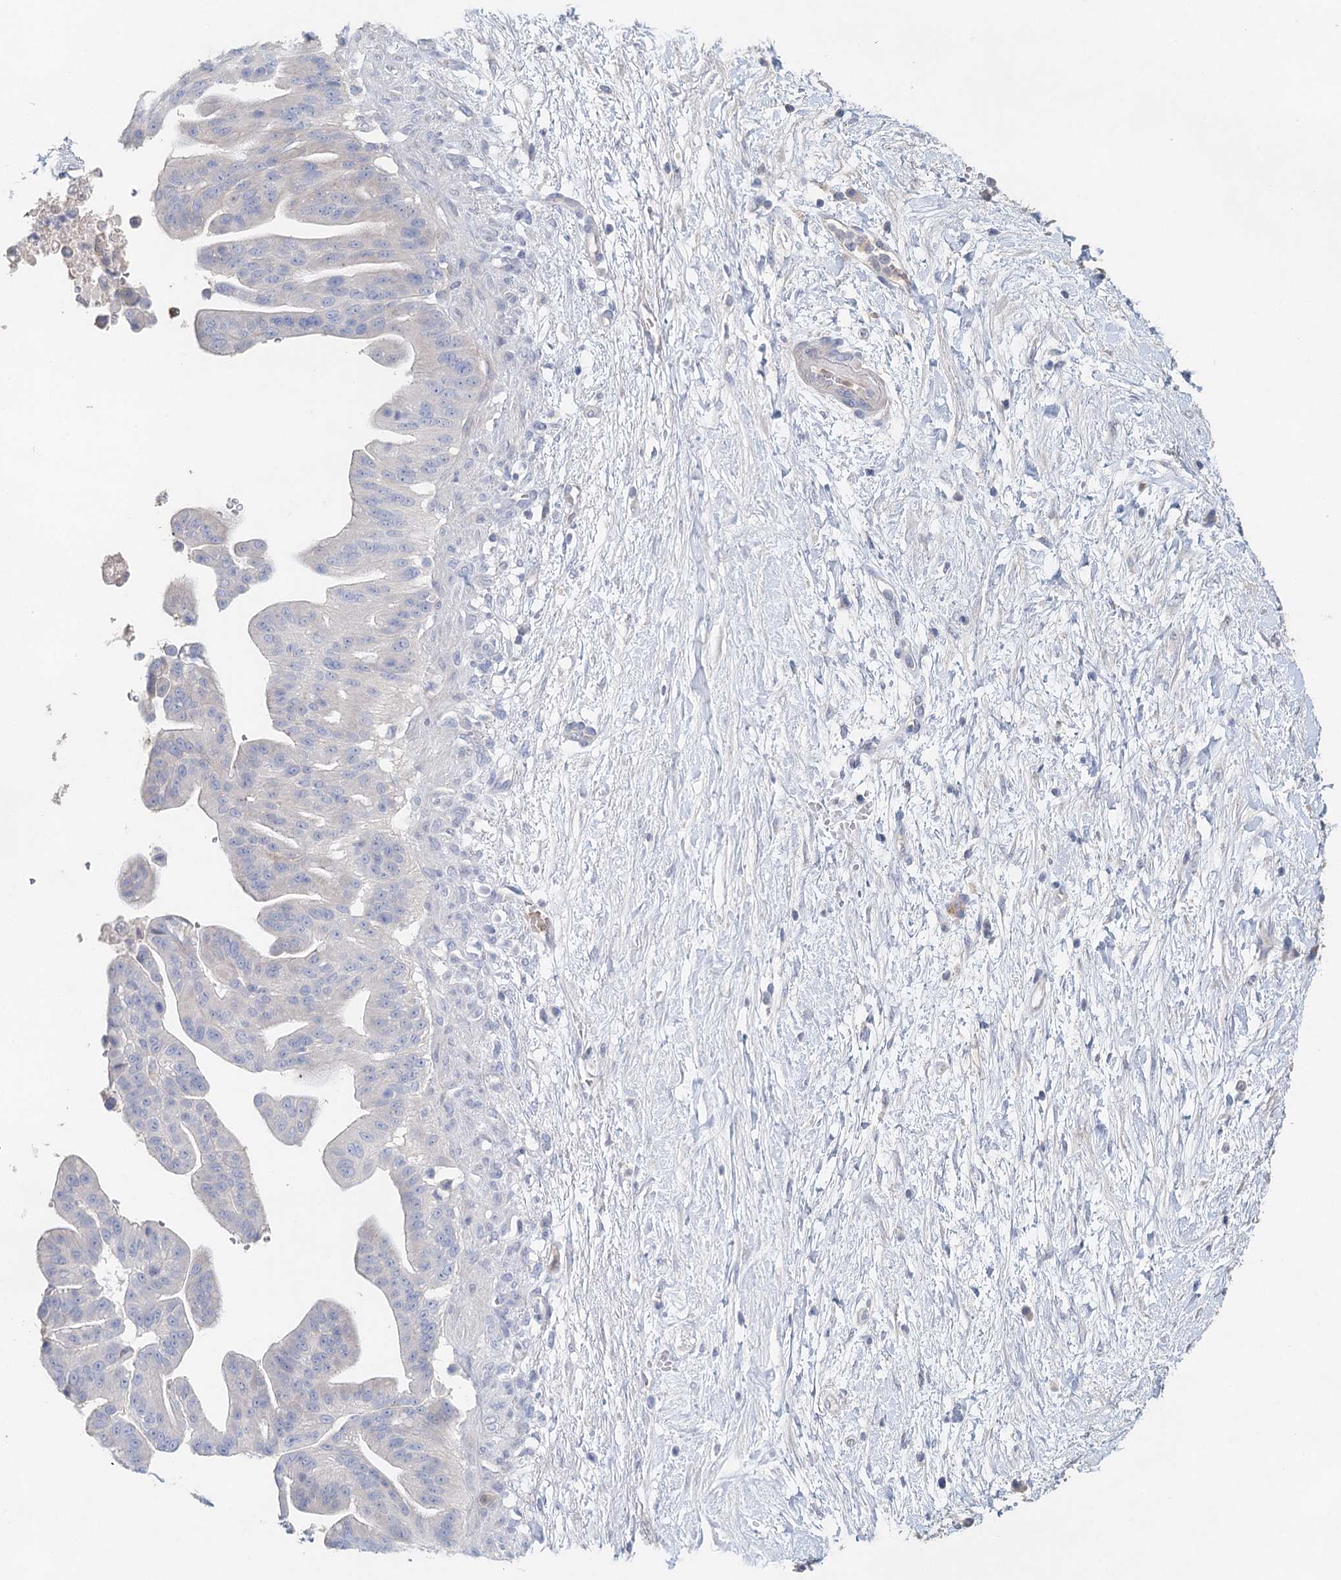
{"staining": {"intensity": "negative", "quantity": "none", "location": "none"}, "tissue": "pancreatic cancer", "cell_type": "Tumor cells", "image_type": "cancer", "snomed": [{"axis": "morphology", "description": "Adenocarcinoma, NOS"}, {"axis": "topography", "description": "Pancreas"}], "caption": "Immunohistochemistry histopathology image of neoplastic tissue: pancreatic cancer (adenocarcinoma) stained with DAB displays no significant protein staining in tumor cells.", "gene": "MYL6B", "patient": {"sex": "male", "age": 68}}